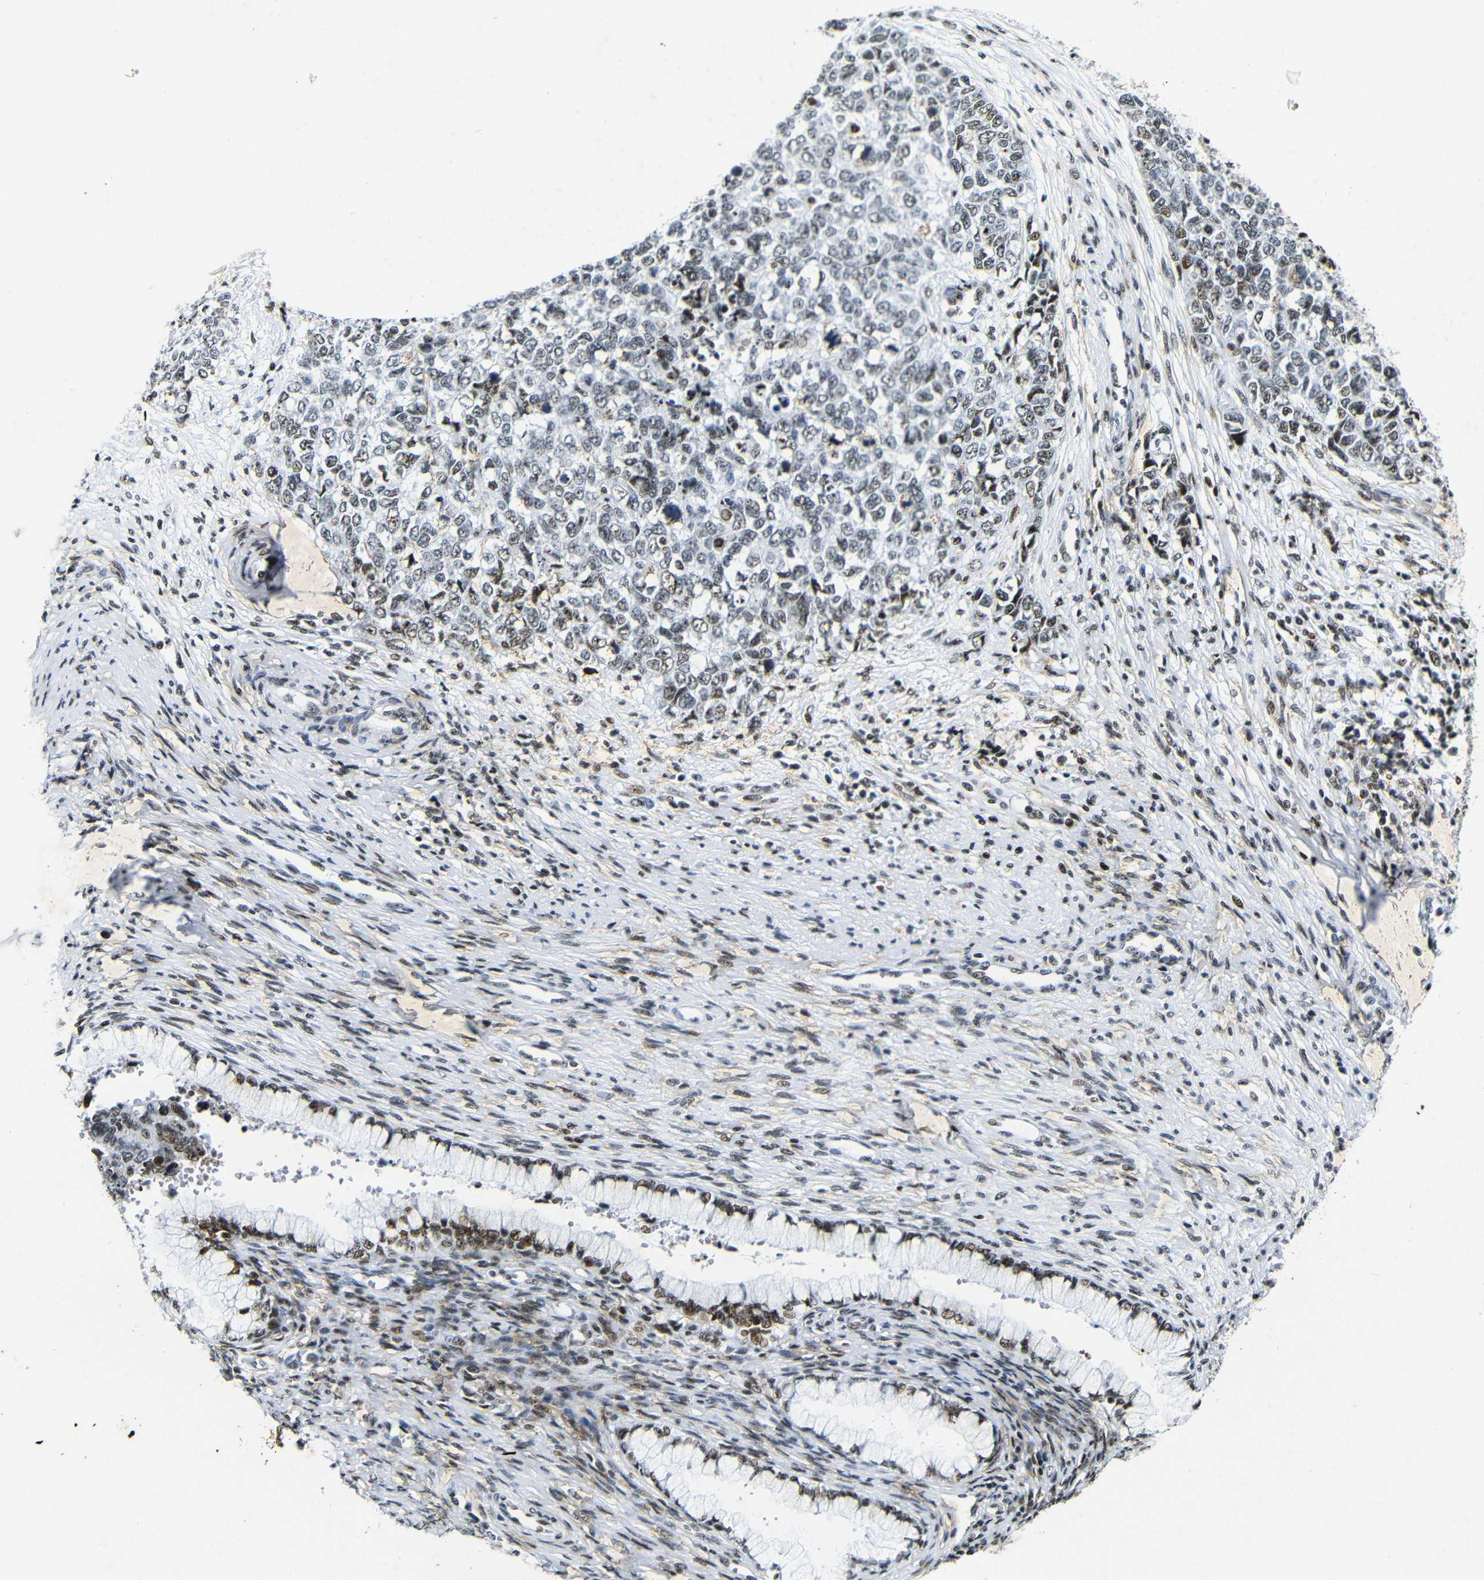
{"staining": {"intensity": "moderate", "quantity": "25%-75%", "location": "nuclear"}, "tissue": "cervical cancer", "cell_type": "Tumor cells", "image_type": "cancer", "snomed": [{"axis": "morphology", "description": "Squamous cell carcinoma, NOS"}, {"axis": "topography", "description": "Cervix"}], "caption": "Protein staining reveals moderate nuclear expression in about 25%-75% of tumor cells in cervical cancer (squamous cell carcinoma).", "gene": "SRSF1", "patient": {"sex": "female", "age": 63}}